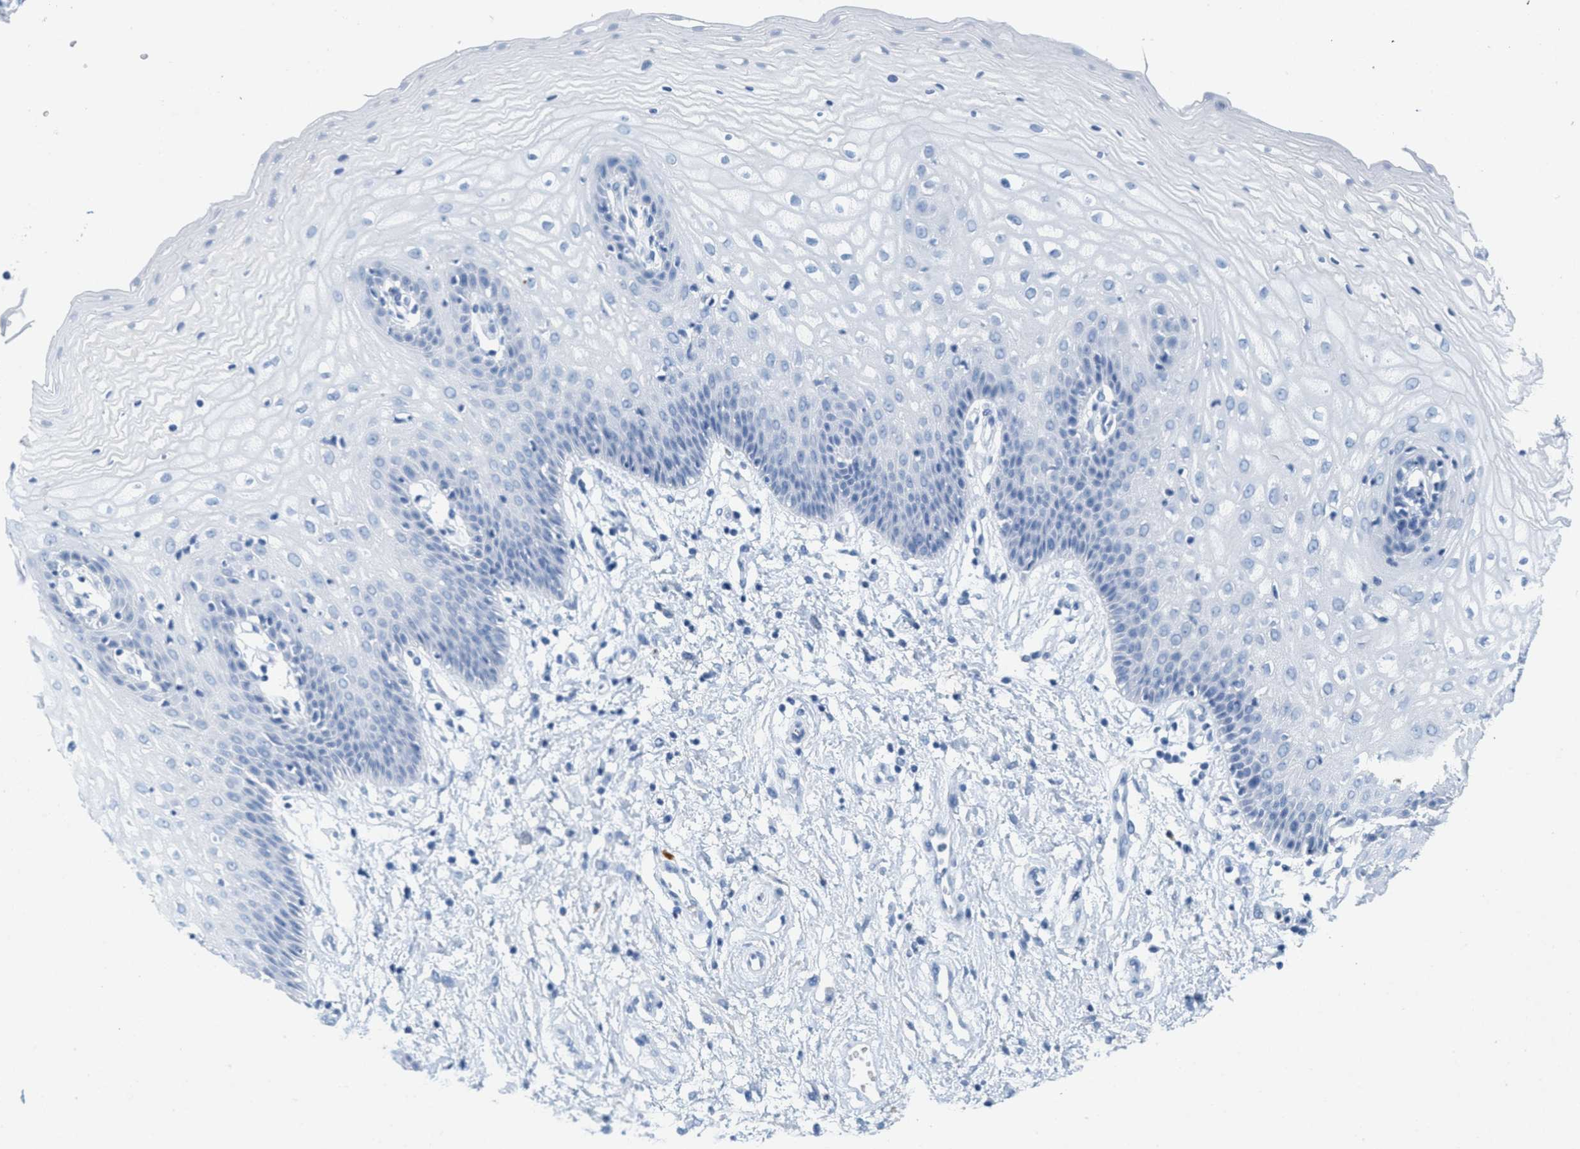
{"staining": {"intensity": "negative", "quantity": "none", "location": "none"}, "tissue": "vagina", "cell_type": "Squamous epithelial cells", "image_type": "normal", "snomed": [{"axis": "morphology", "description": "Normal tissue, NOS"}, {"axis": "topography", "description": "Vagina"}], "caption": "Squamous epithelial cells are negative for protein expression in normal human vagina.", "gene": "GPM6A", "patient": {"sex": "female", "age": 34}}